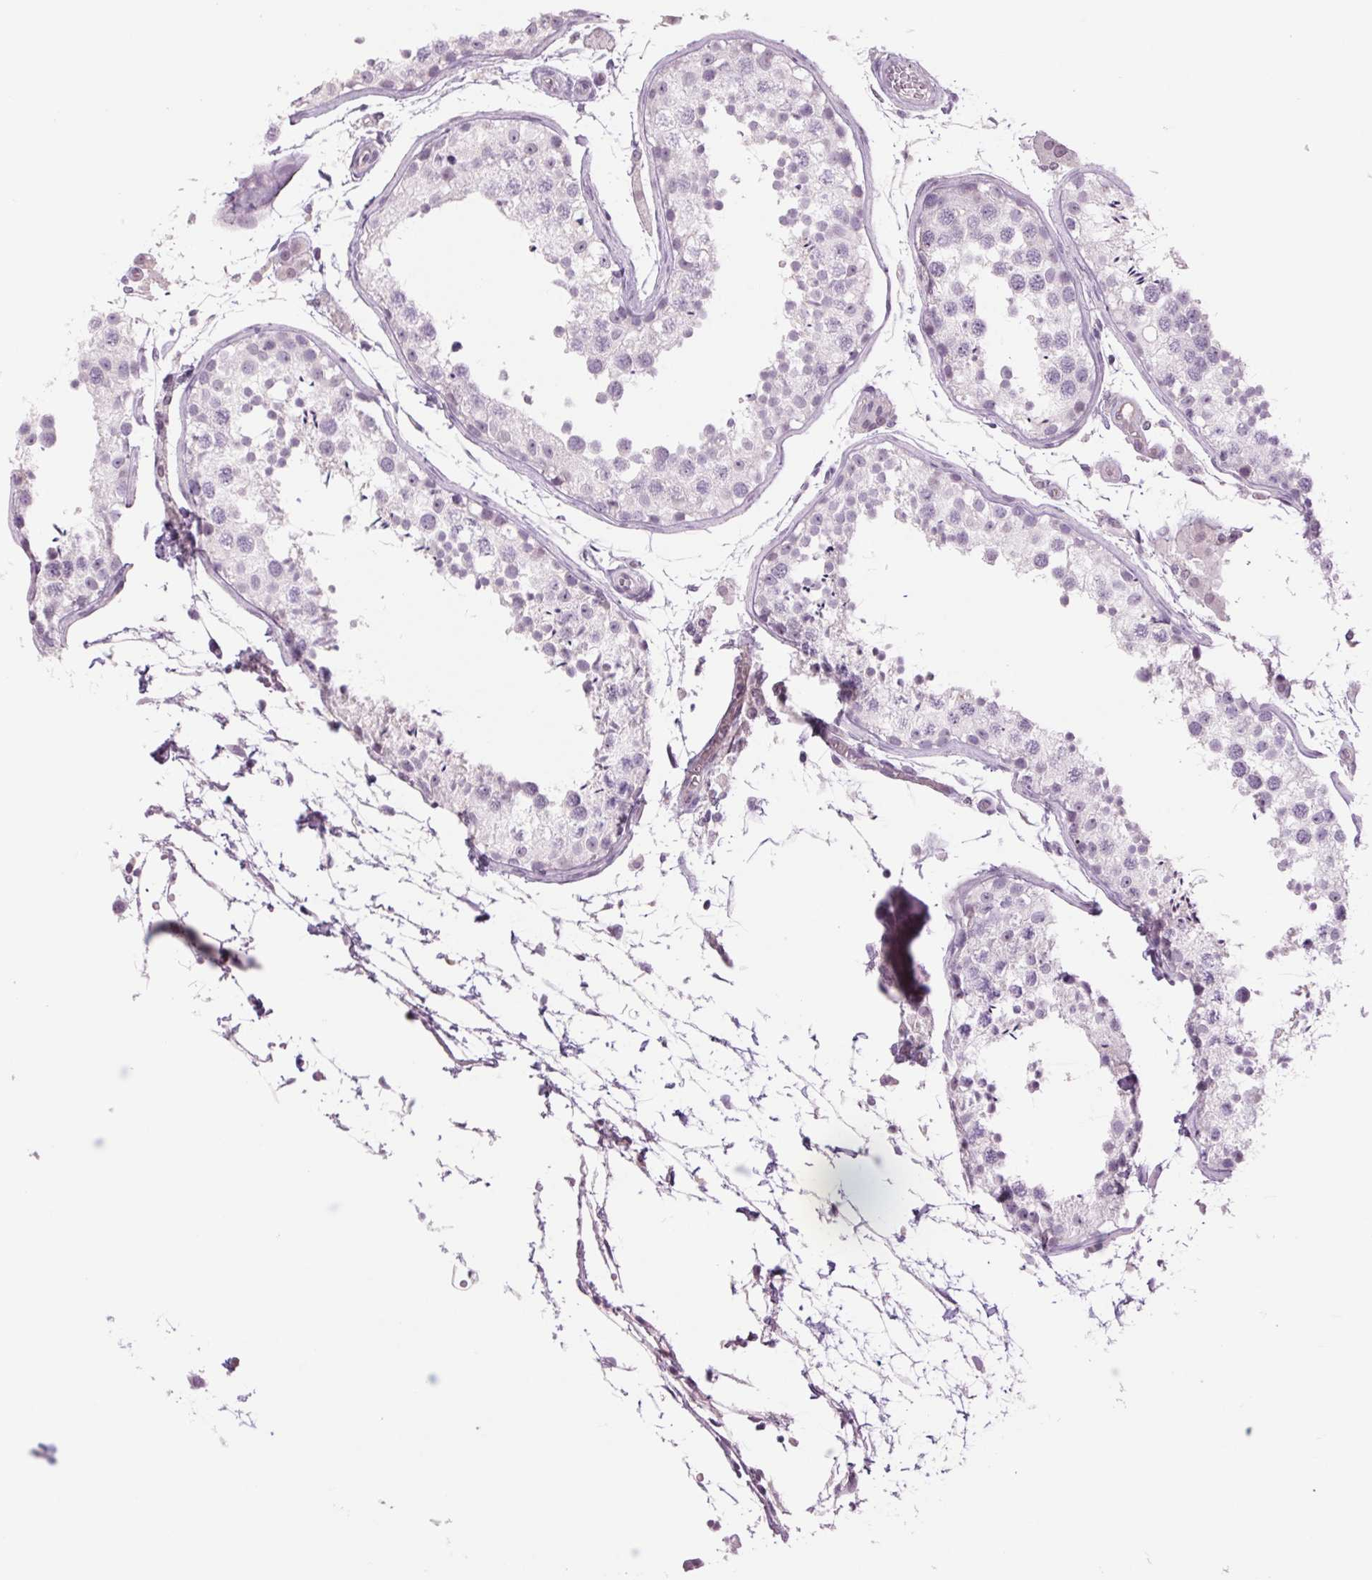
{"staining": {"intensity": "negative", "quantity": "none", "location": "none"}, "tissue": "testis", "cell_type": "Cells in seminiferous ducts", "image_type": "normal", "snomed": [{"axis": "morphology", "description": "Normal tissue, NOS"}, {"axis": "topography", "description": "Testis"}], "caption": "Immunohistochemistry of normal testis exhibits no expression in cells in seminiferous ducts. (Brightfield microscopy of DAB immunohistochemistry at high magnification).", "gene": "MPO", "patient": {"sex": "male", "age": 29}}